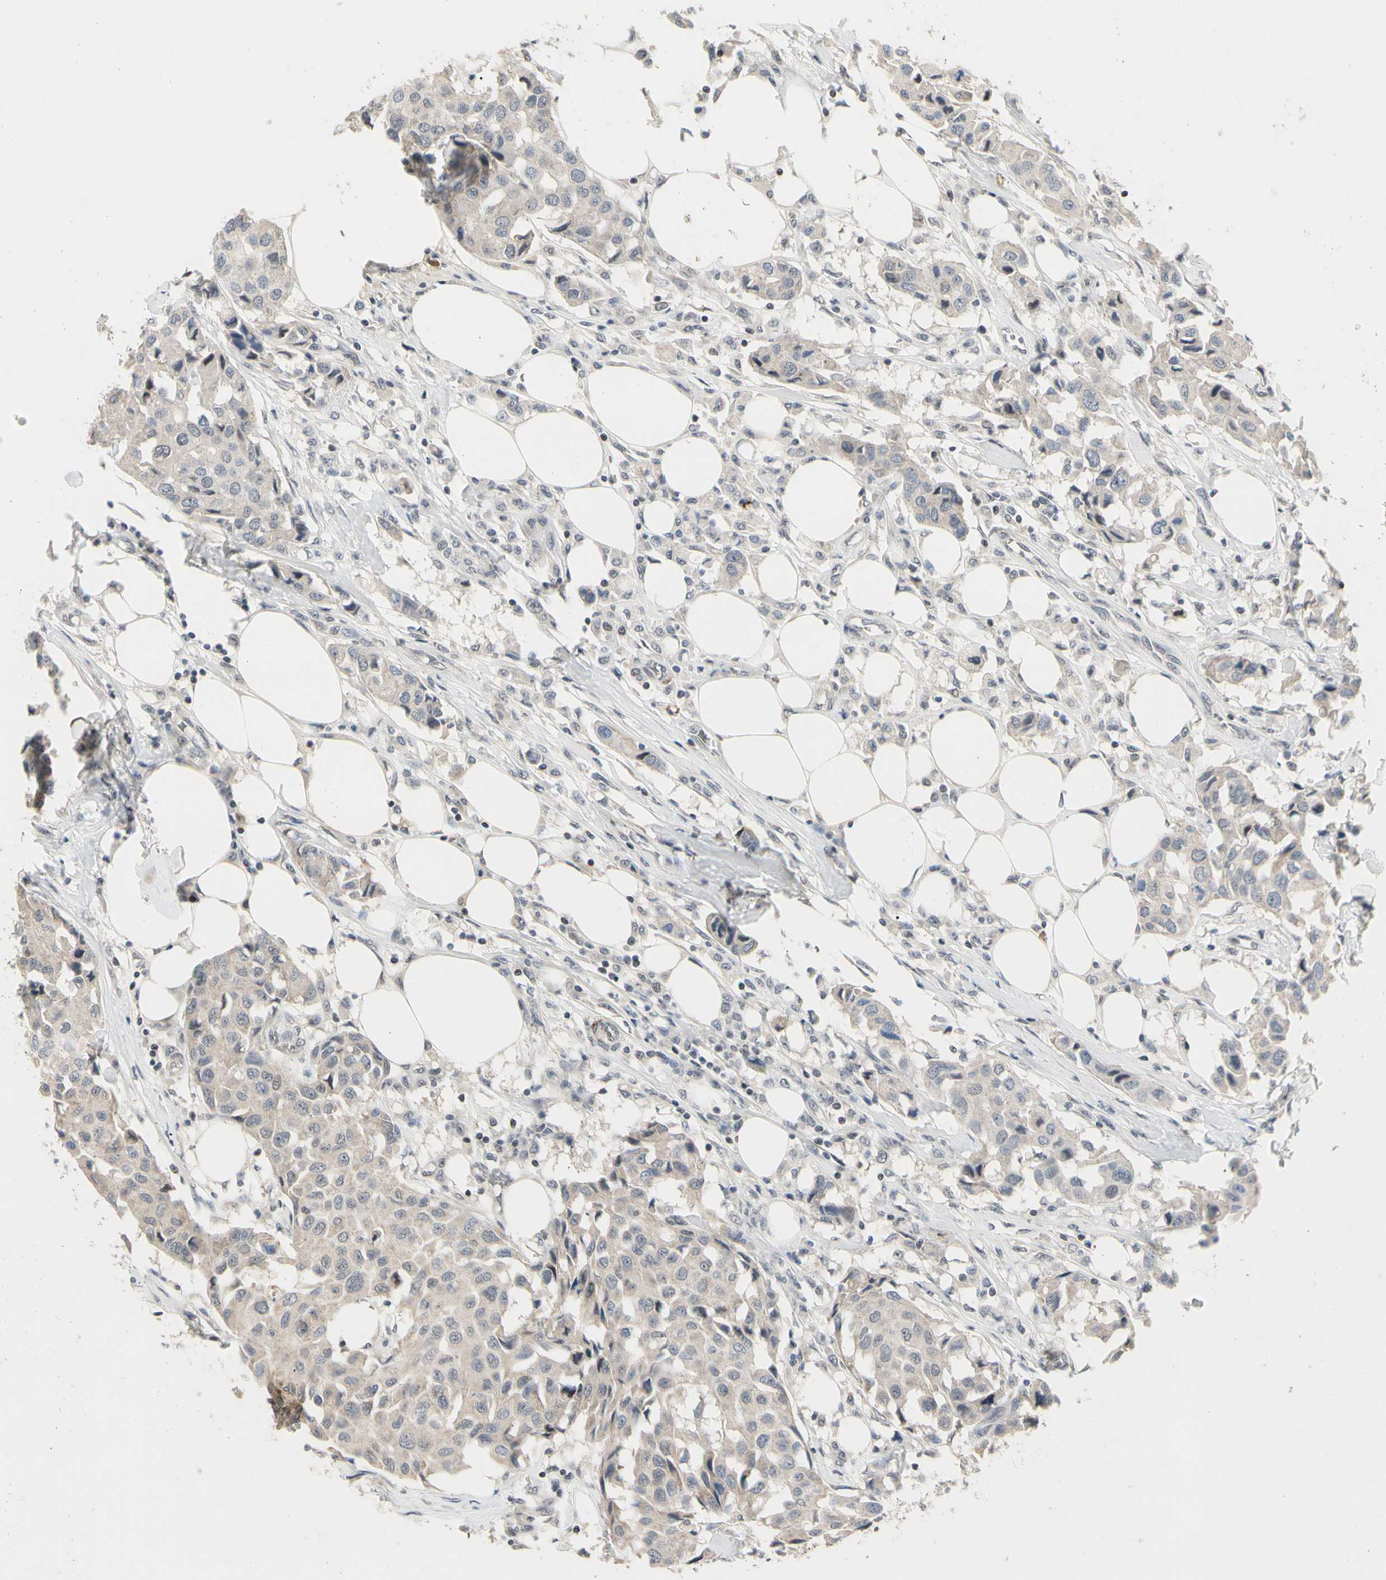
{"staining": {"intensity": "negative", "quantity": "none", "location": "none"}, "tissue": "breast cancer", "cell_type": "Tumor cells", "image_type": "cancer", "snomed": [{"axis": "morphology", "description": "Duct carcinoma"}, {"axis": "topography", "description": "Breast"}], "caption": "A high-resolution photomicrograph shows IHC staining of breast cancer (invasive ductal carcinoma), which demonstrates no significant staining in tumor cells. The staining was performed using DAB (3,3'-diaminobenzidine) to visualize the protein expression in brown, while the nuclei were stained in blue with hematoxylin (Magnification: 20x).", "gene": "GREM1", "patient": {"sex": "female", "age": 80}}